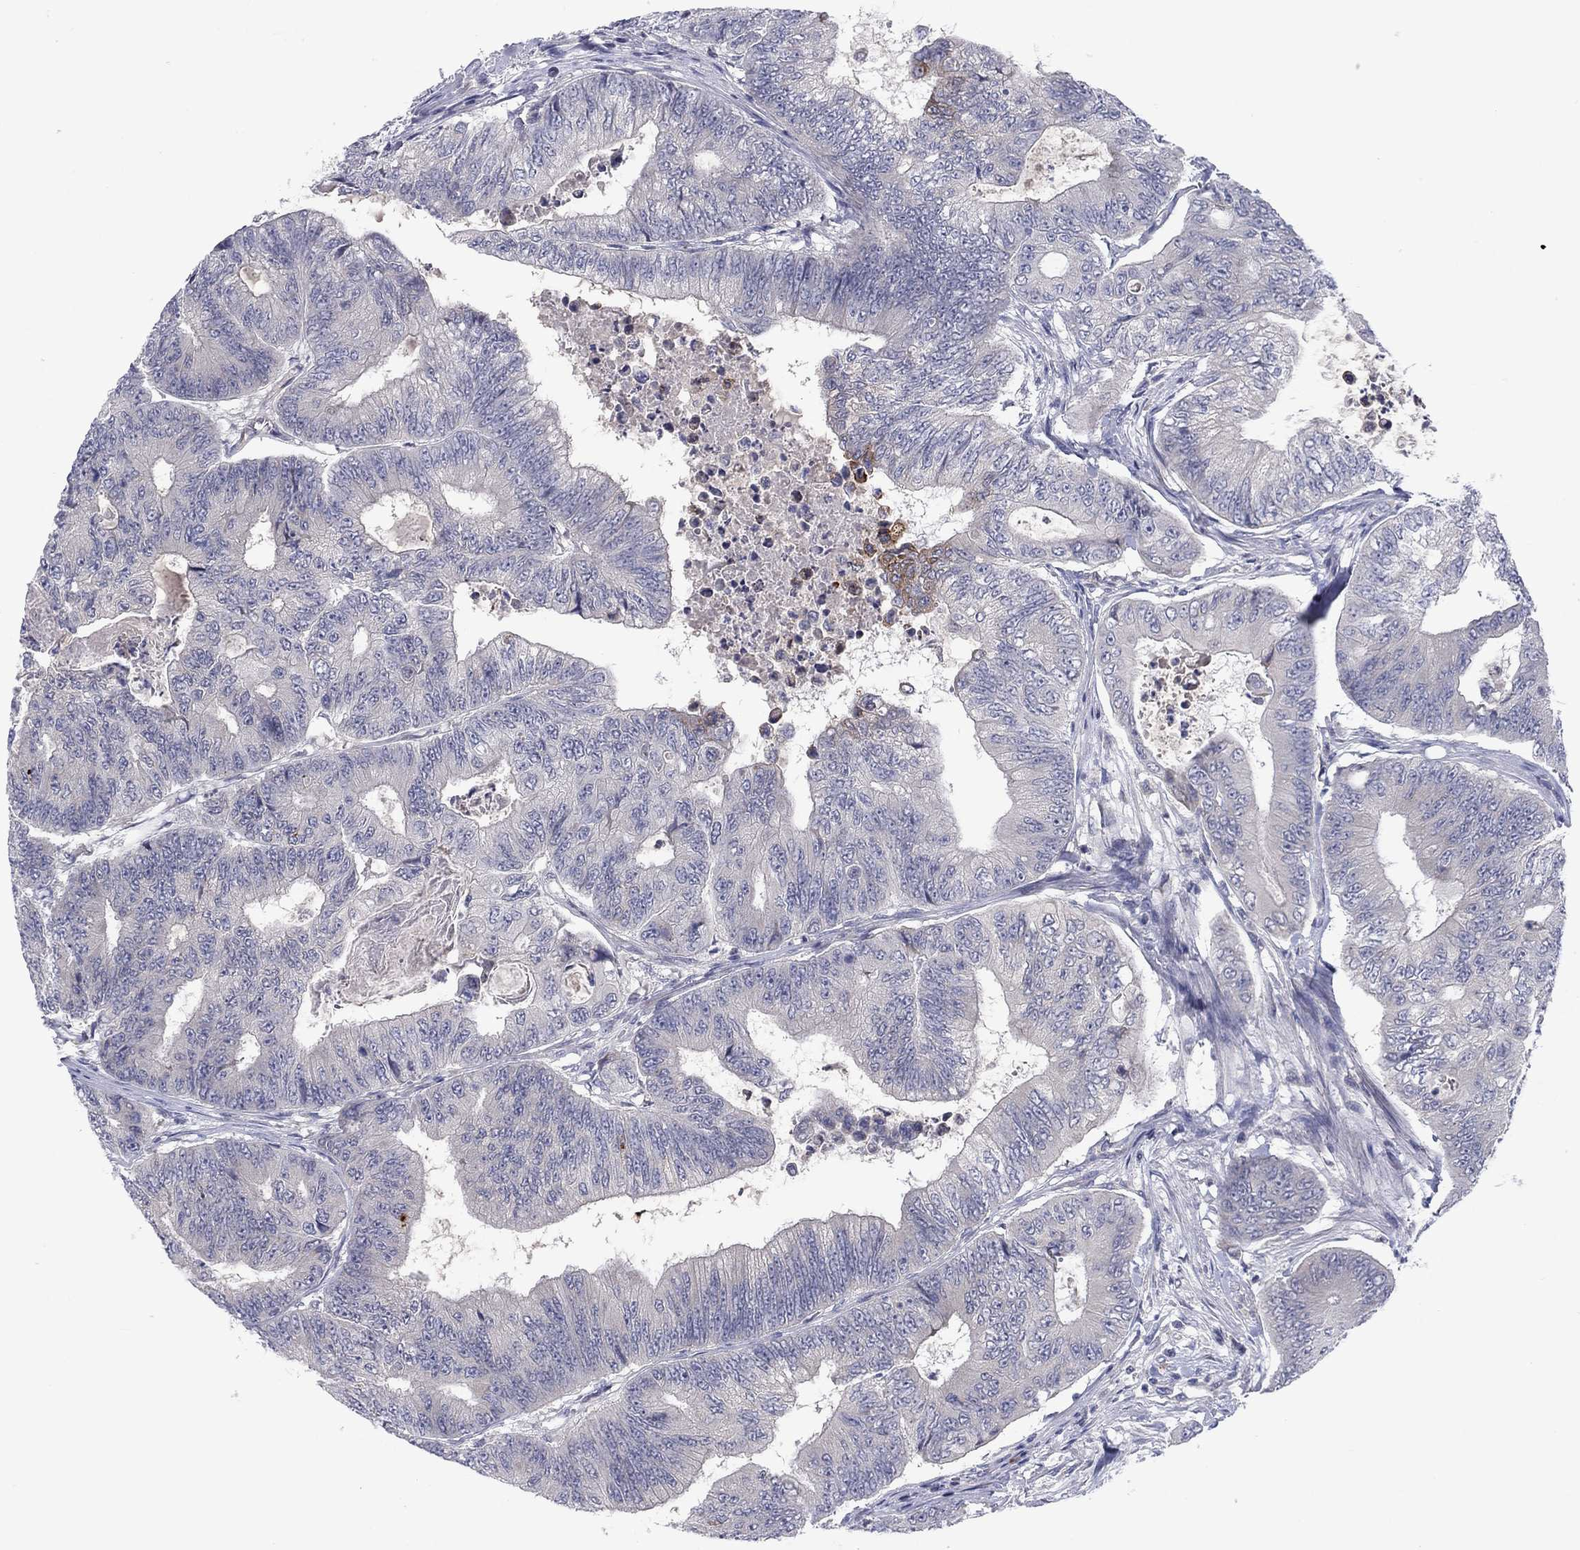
{"staining": {"intensity": "negative", "quantity": "none", "location": "none"}, "tissue": "colorectal cancer", "cell_type": "Tumor cells", "image_type": "cancer", "snomed": [{"axis": "morphology", "description": "Adenocarcinoma, NOS"}, {"axis": "topography", "description": "Colon"}], "caption": "IHC micrograph of neoplastic tissue: human colorectal adenocarcinoma stained with DAB (3,3'-diaminobenzidine) exhibits no significant protein positivity in tumor cells.", "gene": "CACNA1A", "patient": {"sex": "female", "age": 48}}